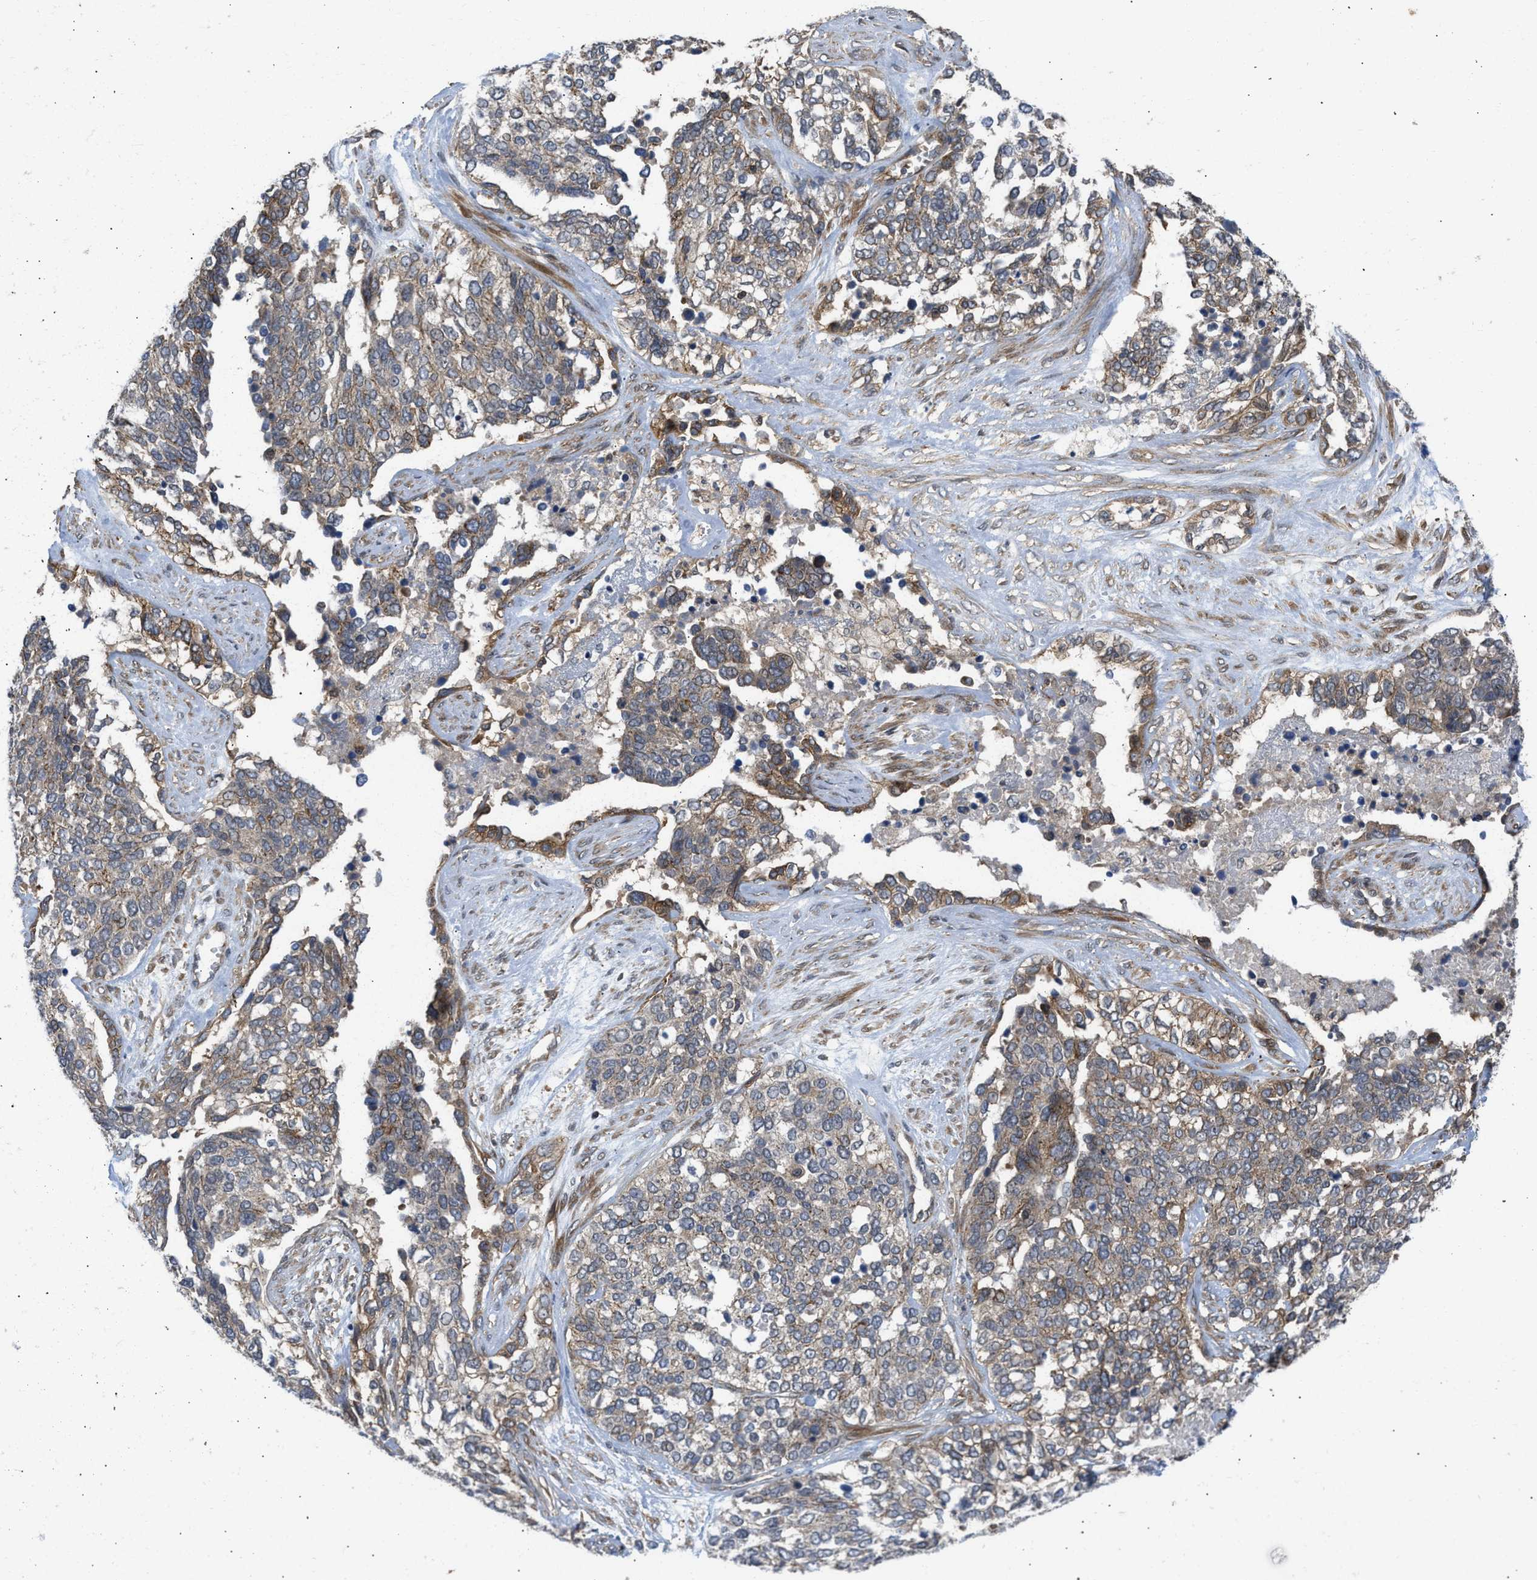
{"staining": {"intensity": "weak", "quantity": ">75%", "location": "cytoplasmic/membranous"}, "tissue": "ovarian cancer", "cell_type": "Tumor cells", "image_type": "cancer", "snomed": [{"axis": "morphology", "description": "Cystadenocarcinoma, serous, NOS"}, {"axis": "topography", "description": "Ovary"}], "caption": "IHC histopathology image of human serous cystadenocarcinoma (ovarian) stained for a protein (brown), which reveals low levels of weak cytoplasmic/membranous positivity in about >75% of tumor cells.", "gene": "GPATCH2L", "patient": {"sex": "female", "age": 44}}